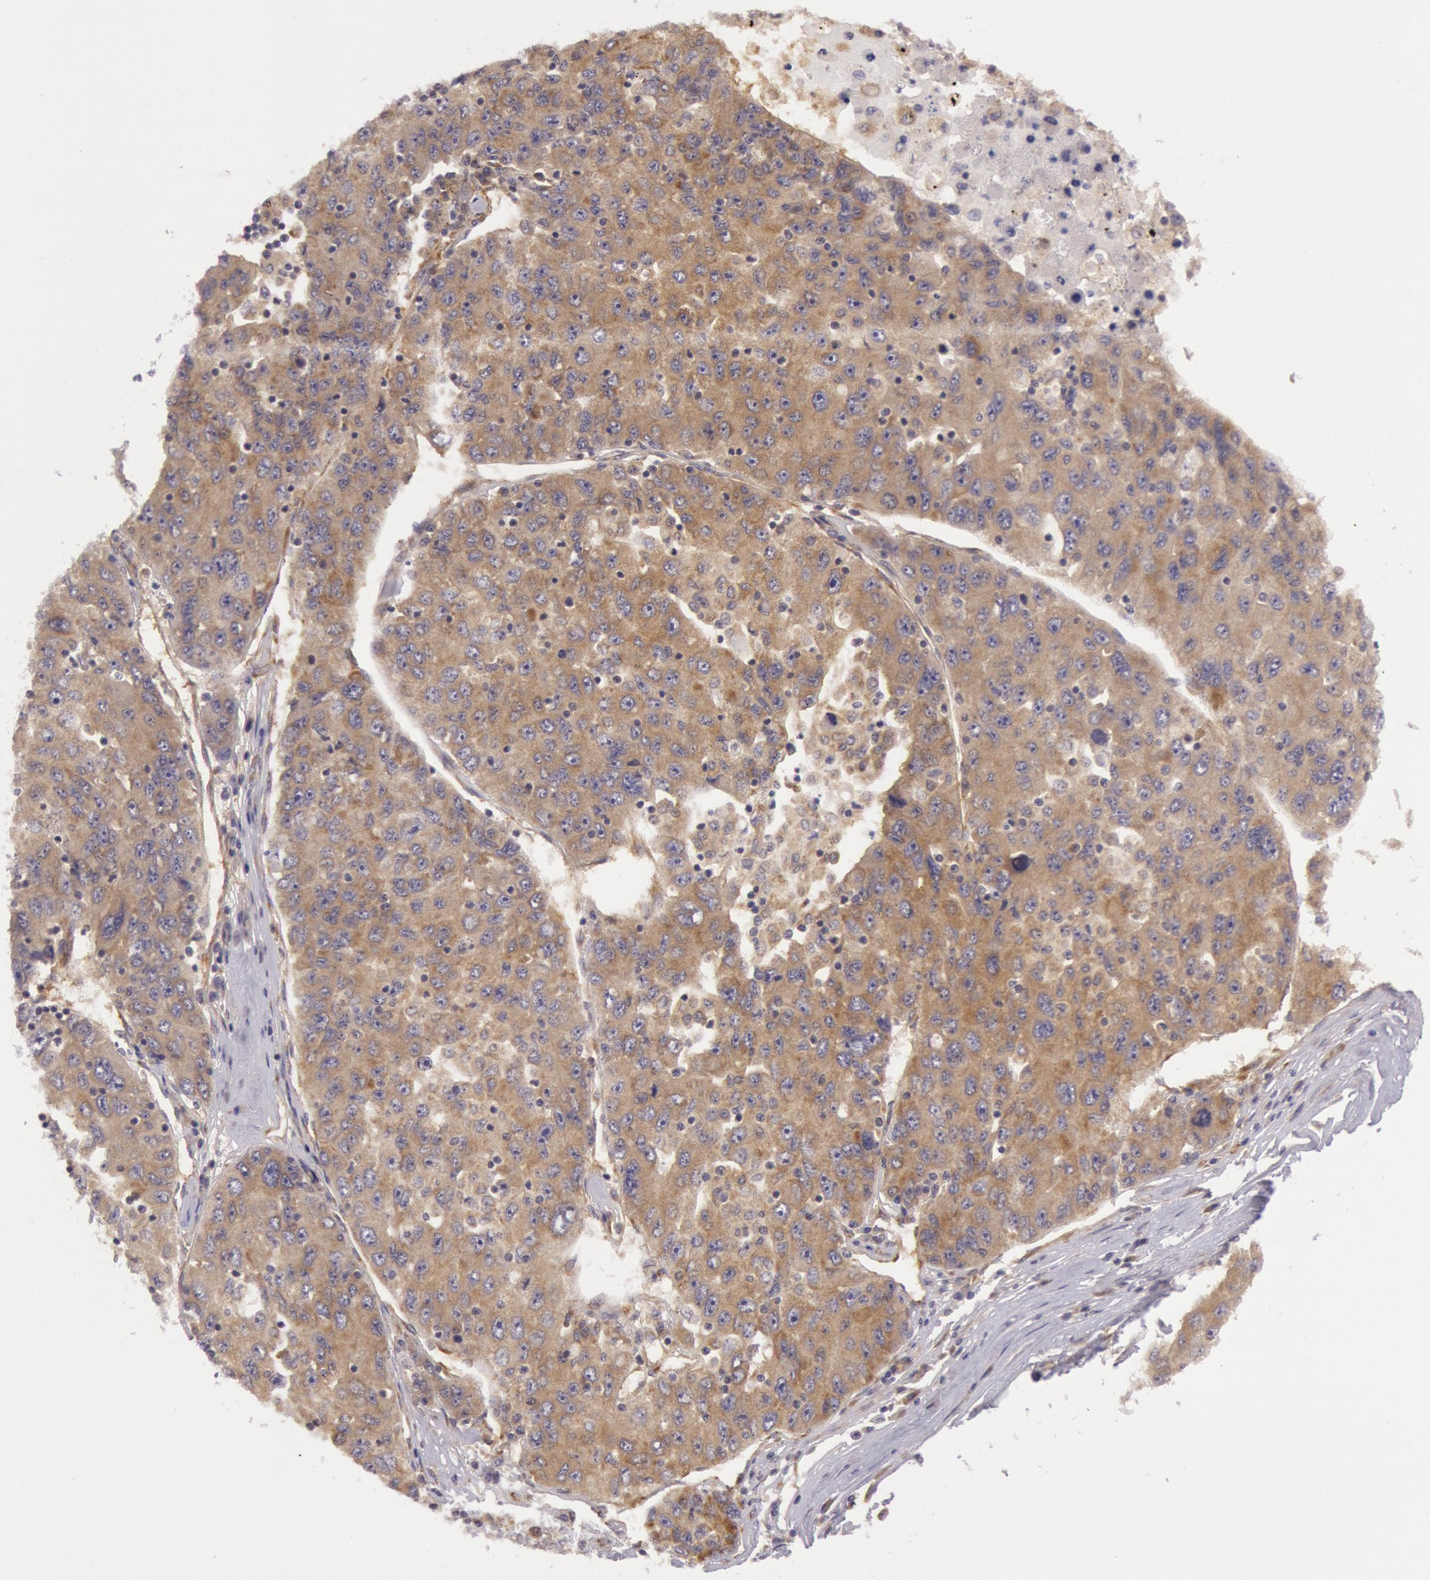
{"staining": {"intensity": "weak", "quantity": ">75%", "location": "cytoplasmic/membranous"}, "tissue": "liver cancer", "cell_type": "Tumor cells", "image_type": "cancer", "snomed": [{"axis": "morphology", "description": "Carcinoma, Hepatocellular, NOS"}, {"axis": "topography", "description": "Liver"}], "caption": "Tumor cells show low levels of weak cytoplasmic/membranous positivity in approximately >75% of cells in human hepatocellular carcinoma (liver).", "gene": "CHUK", "patient": {"sex": "male", "age": 49}}